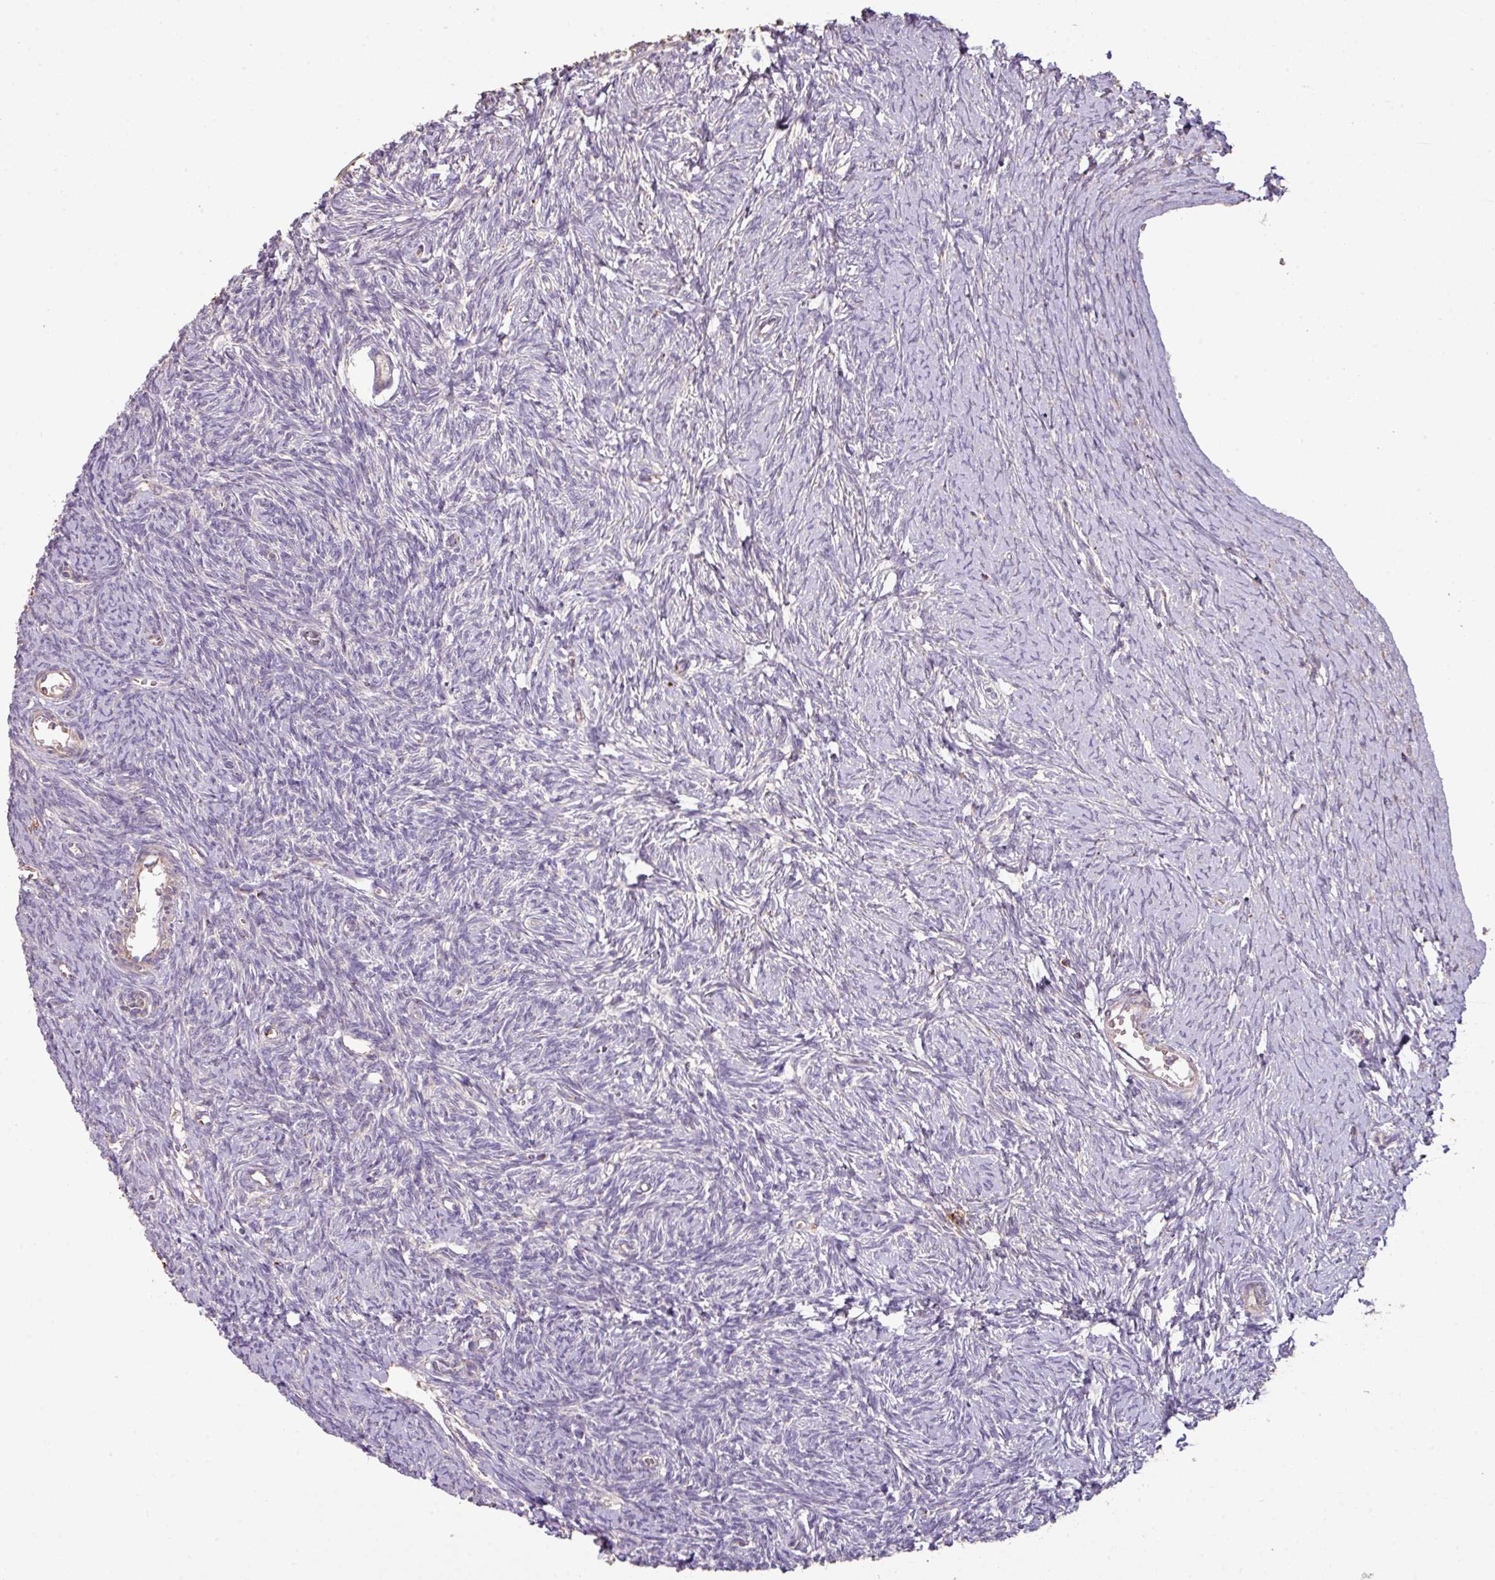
{"staining": {"intensity": "negative", "quantity": "none", "location": "none"}, "tissue": "ovary", "cell_type": "Follicle cells", "image_type": "normal", "snomed": [{"axis": "morphology", "description": "Normal tissue, NOS"}, {"axis": "topography", "description": "Ovary"}], "caption": "Immunohistochemical staining of normal human ovary reveals no significant expression in follicle cells. (DAB (3,3'-diaminobenzidine) immunohistochemistry visualized using brightfield microscopy, high magnification).", "gene": "ENSG00000260170", "patient": {"sex": "female", "age": 39}}